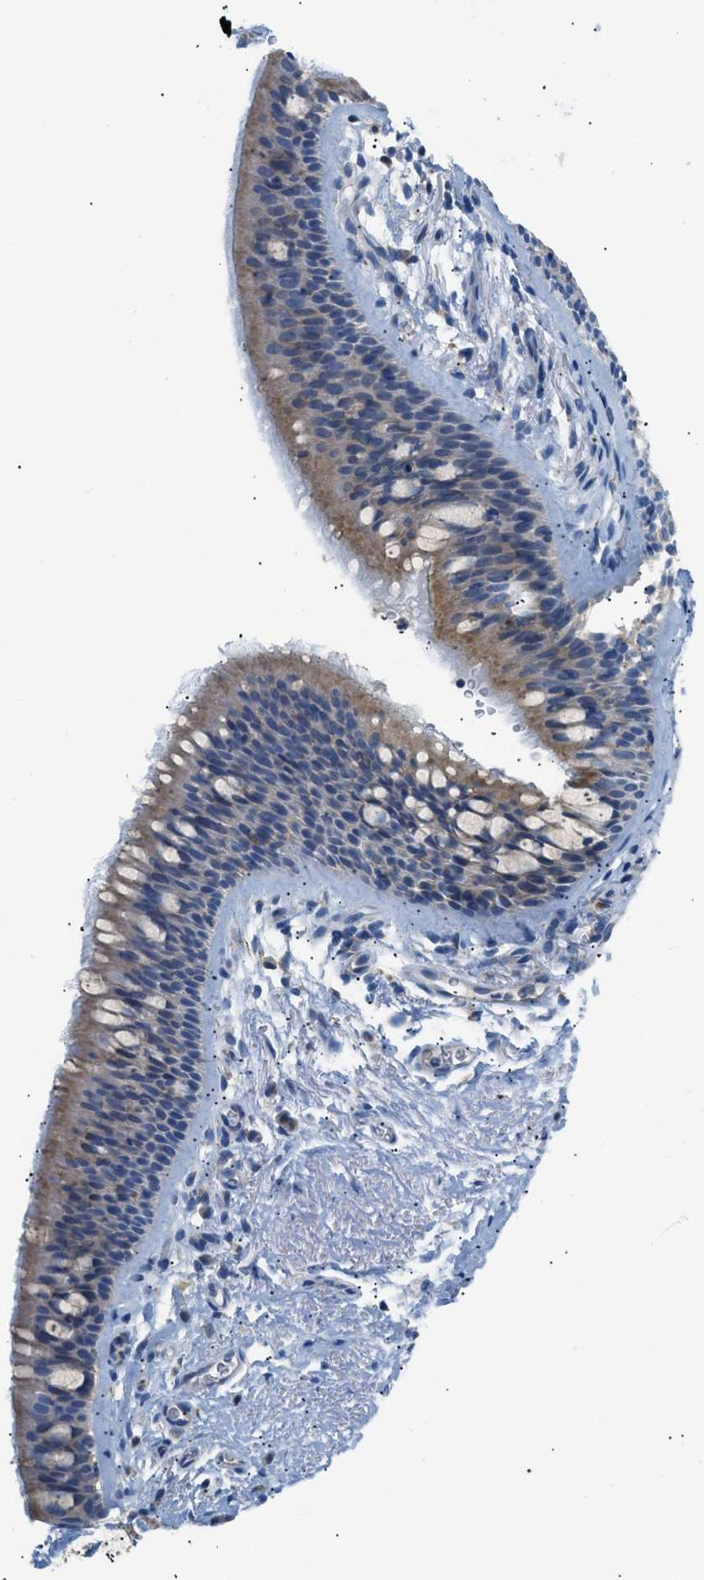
{"staining": {"intensity": "weak", "quantity": "<25%", "location": "cytoplasmic/membranous"}, "tissue": "adipose tissue", "cell_type": "Adipocytes", "image_type": "normal", "snomed": [{"axis": "morphology", "description": "Normal tissue, NOS"}, {"axis": "topography", "description": "Cartilage tissue"}, {"axis": "topography", "description": "Bronchus"}], "caption": "DAB (3,3'-diaminobenzidine) immunohistochemical staining of benign human adipose tissue displays no significant expression in adipocytes. The staining is performed using DAB (3,3'-diaminobenzidine) brown chromogen with nuclei counter-stained in using hematoxylin.", "gene": "ILDR1", "patient": {"sex": "female", "age": 53}}